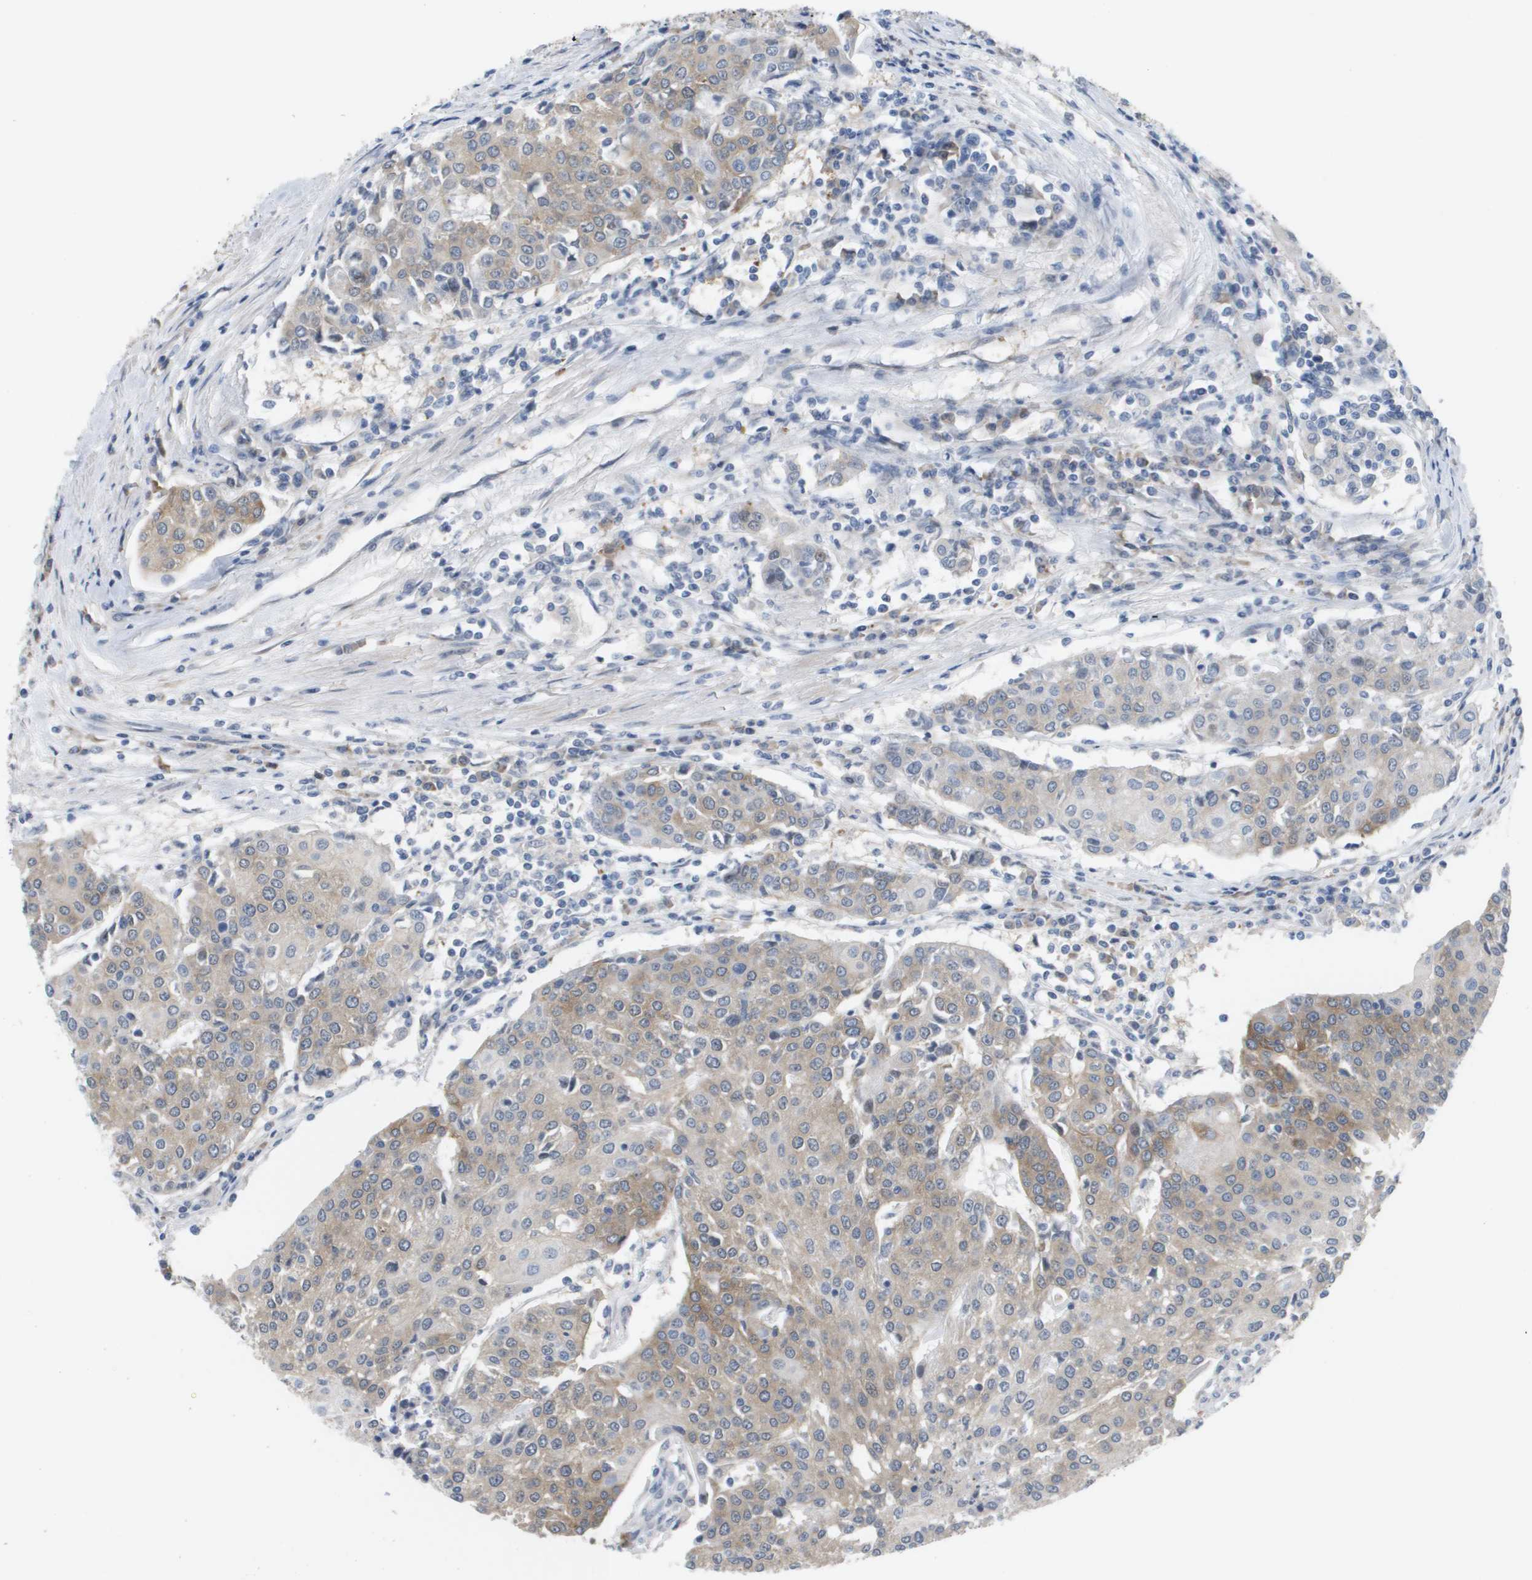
{"staining": {"intensity": "weak", "quantity": "25%-75%", "location": "cytoplasmic/membranous"}, "tissue": "urothelial cancer", "cell_type": "Tumor cells", "image_type": "cancer", "snomed": [{"axis": "morphology", "description": "Urothelial carcinoma, High grade"}, {"axis": "topography", "description": "Urinary bladder"}], "caption": "Protein expression analysis of high-grade urothelial carcinoma shows weak cytoplasmic/membranous positivity in about 25%-75% of tumor cells.", "gene": "MARCHF8", "patient": {"sex": "female", "age": 85}}